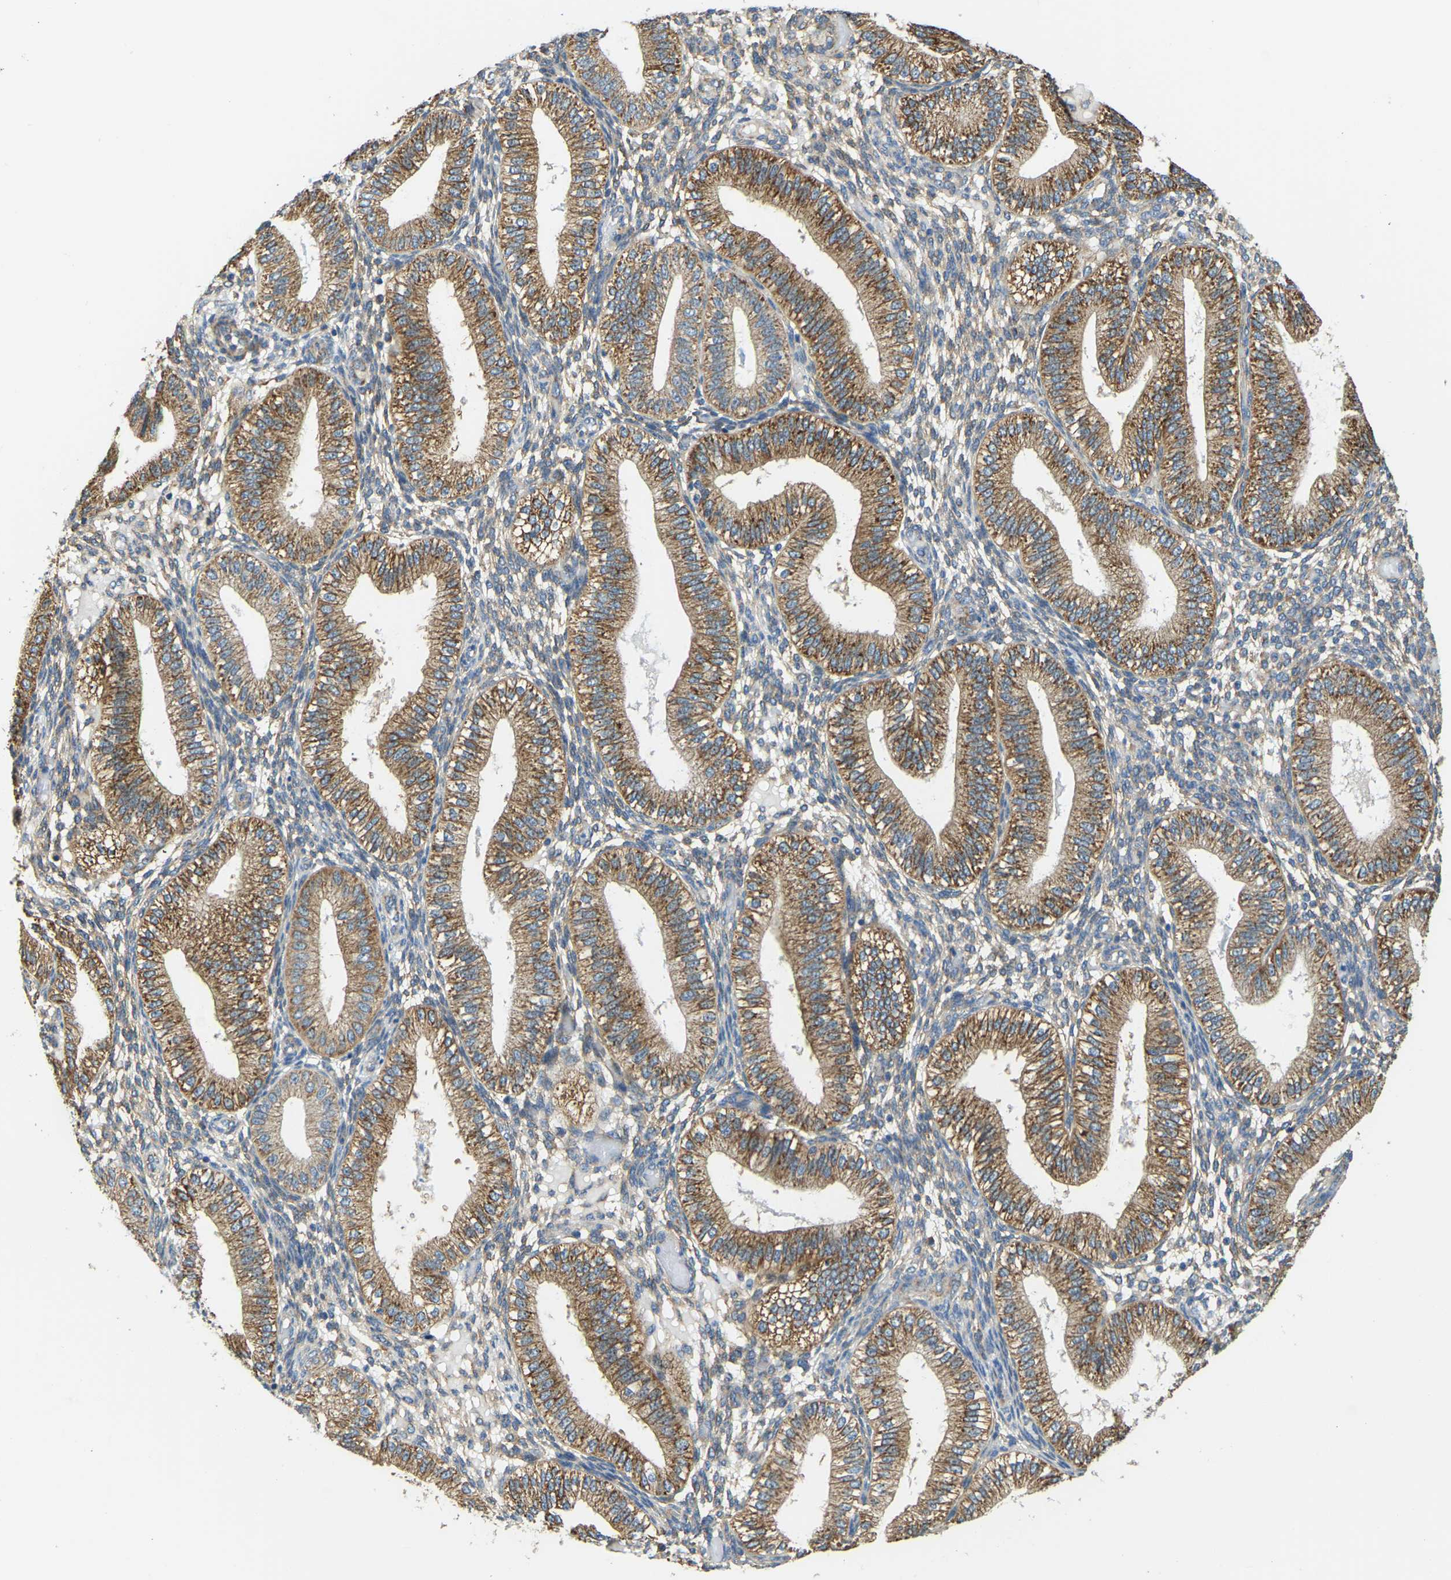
{"staining": {"intensity": "moderate", "quantity": "25%-75%", "location": "cytoplasmic/membranous"}, "tissue": "endometrium", "cell_type": "Cells in endometrial stroma", "image_type": "normal", "snomed": [{"axis": "morphology", "description": "Normal tissue, NOS"}, {"axis": "topography", "description": "Endometrium"}], "caption": "Cells in endometrial stroma exhibit medium levels of moderate cytoplasmic/membranous positivity in approximately 25%-75% of cells in normal endometrium. (Stains: DAB in brown, nuclei in blue, Microscopy: brightfield microscopy at high magnification).", "gene": "AHNAK", "patient": {"sex": "female", "age": 39}}